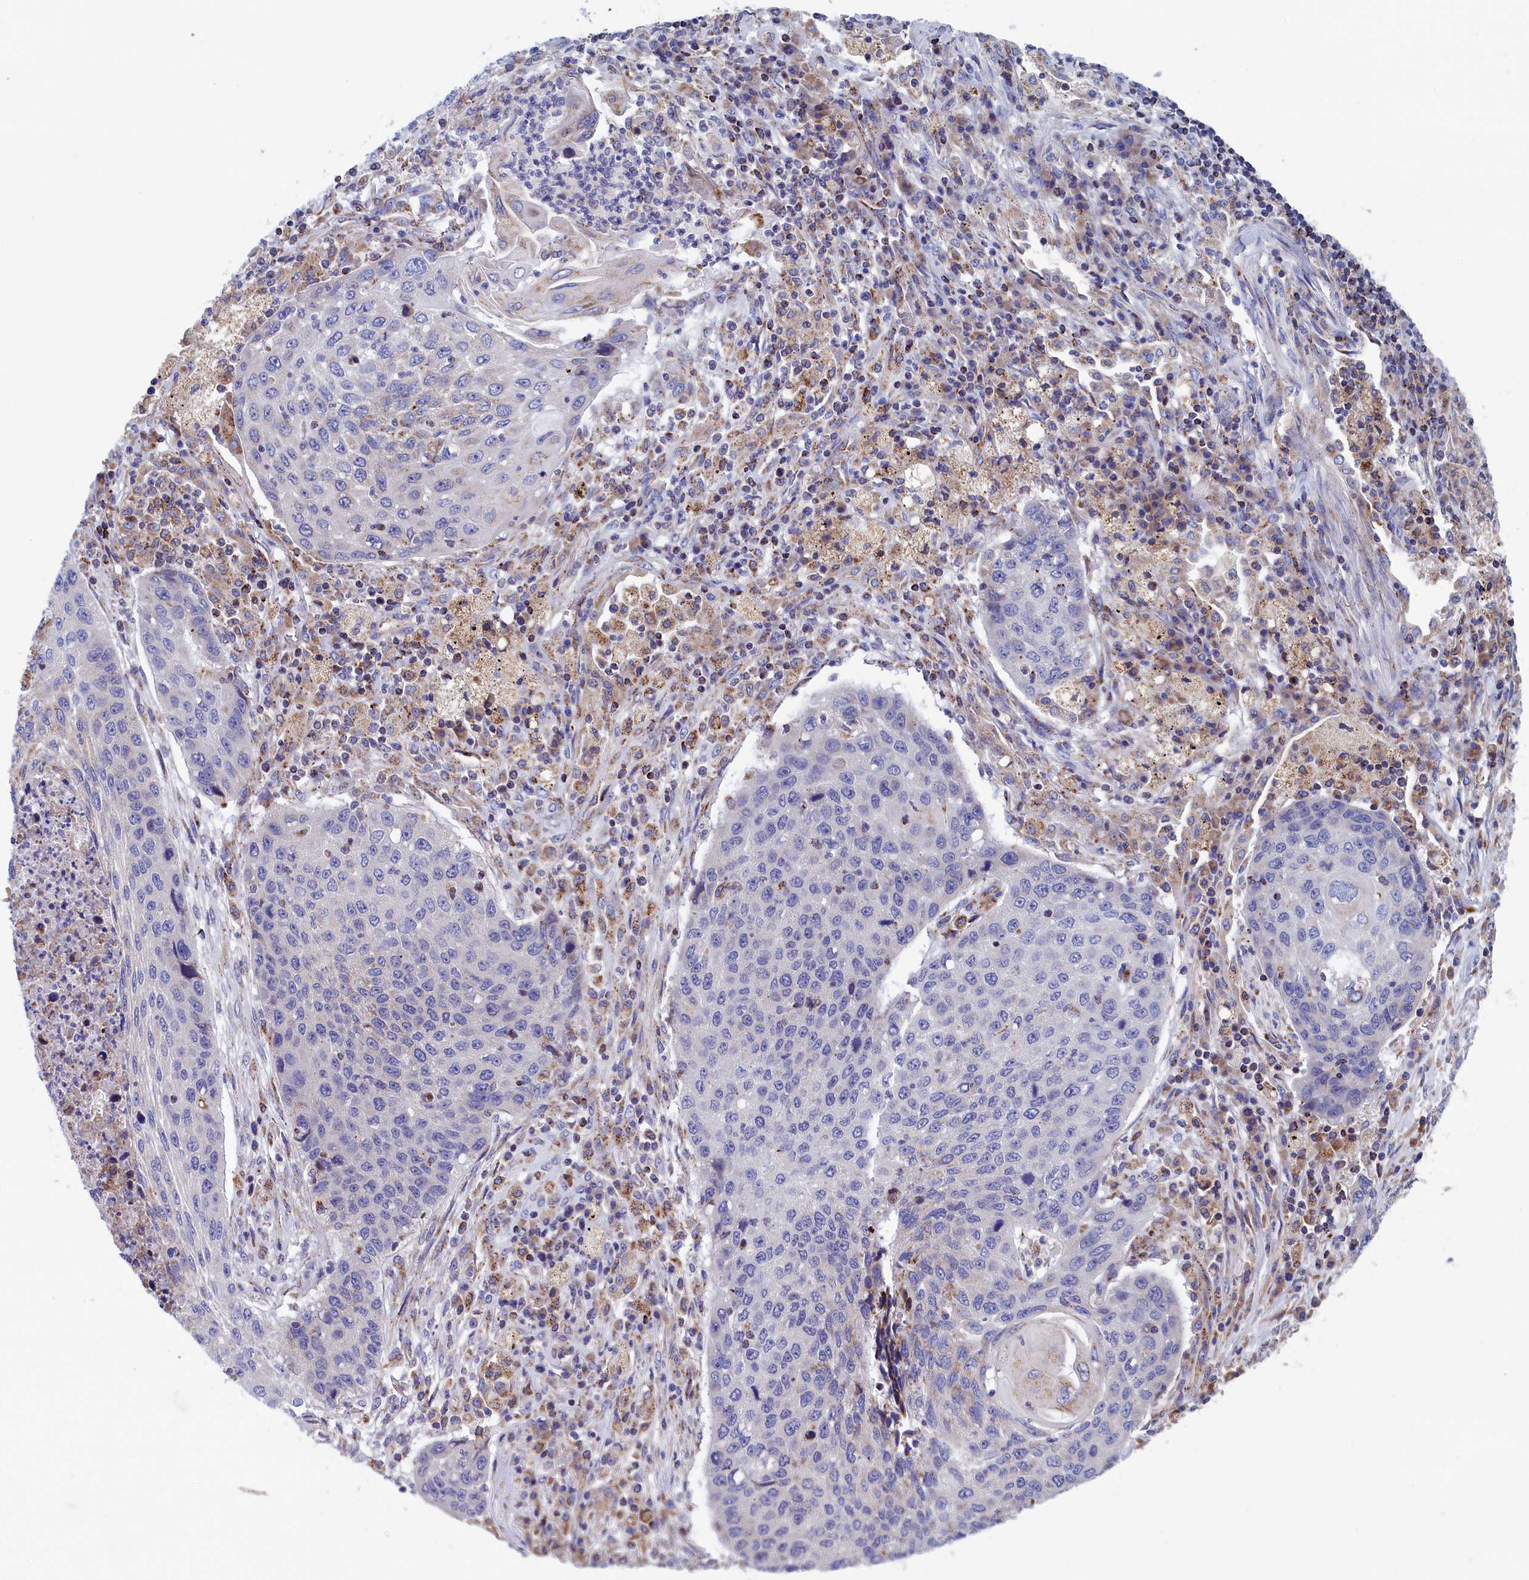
{"staining": {"intensity": "negative", "quantity": "none", "location": "none"}, "tissue": "lung cancer", "cell_type": "Tumor cells", "image_type": "cancer", "snomed": [{"axis": "morphology", "description": "Squamous cell carcinoma, NOS"}, {"axis": "topography", "description": "Lung"}], "caption": "High magnification brightfield microscopy of lung cancer stained with DAB (brown) and counterstained with hematoxylin (blue): tumor cells show no significant expression.", "gene": "WDR83", "patient": {"sex": "female", "age": 63}}